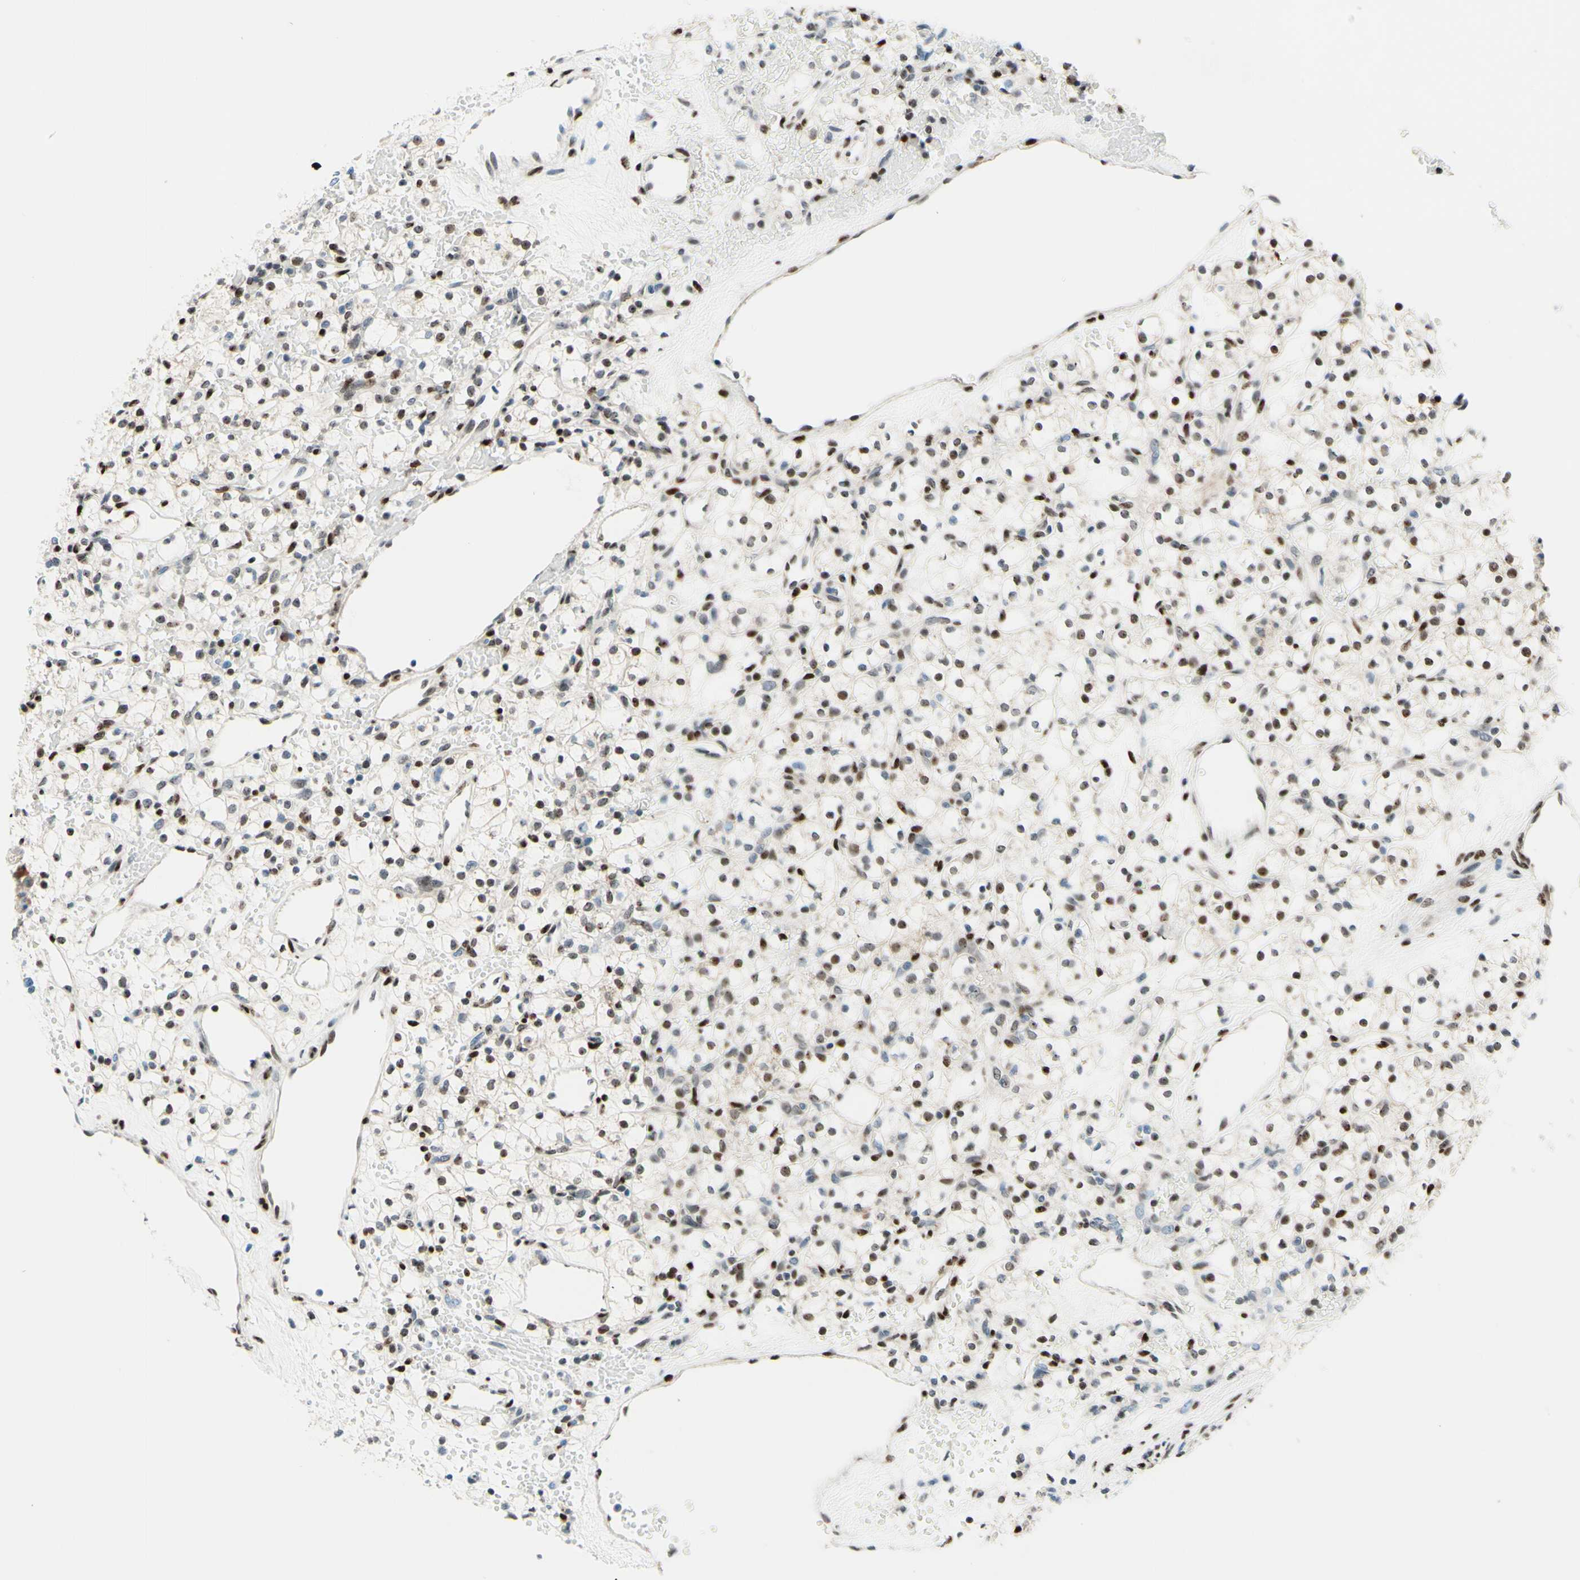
{"staining": {"intensity": "weak", "quantity": "25%-75%", "location": "nuclear"}, "tissue": "renal cancer", "cell_type": "Tumor cells", "image_type": "cancer", "snomed": [{"axis": "morphology", "description": "Adenocarcinoma, NOS"}, {"axis": "topography", "description": "Kidney"}], "caption": "Human adenocarcinoma (renal) stained for a protein (brown) shows weak nuclear positive expression in about 25%-75% of tumor cells.", "gene": "CBX7", "patient": {"sex": "female", "age": 60}}